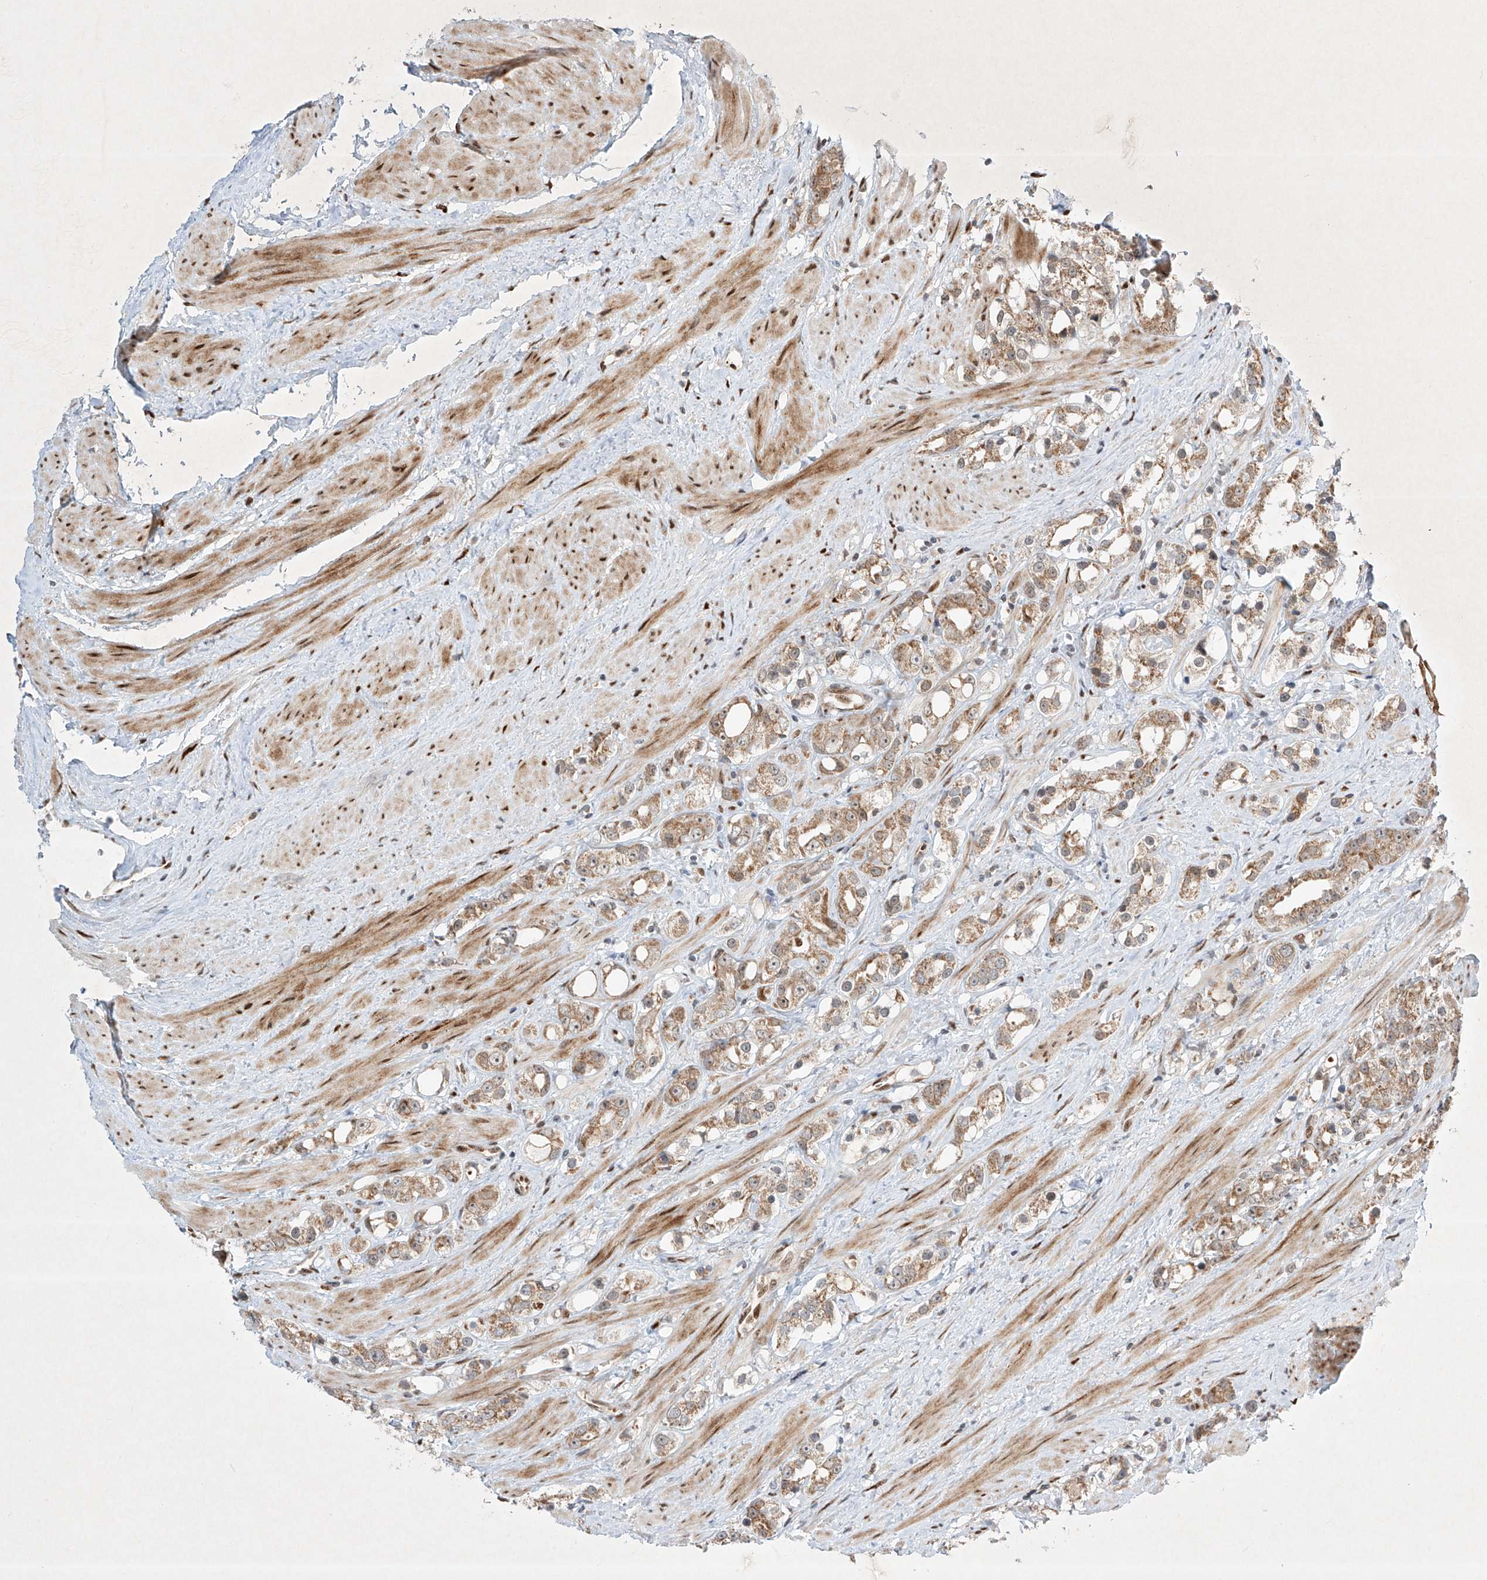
{"staining": {"intensity": "weak", "quantity": ">75%", "location": "cytoplasmic/membranous"}, "tissue": "prostate cancer", "cell_type": "Tumor cells", "image_type": "cancer", "snomed": [{"axis": "morphology", "description": "Adenocarcinoma, NOS"}, {"axis": "topography", "description": "Prostate"}], "caption": "Prostate adenocarcinoma was stained to show a protein in brown. There is low levels of weak cytoplasmic/membranous expression in approximately >75% of tumor cells.", "gene": "EPG5", "patient": {"sex": "male", "age": 79}}